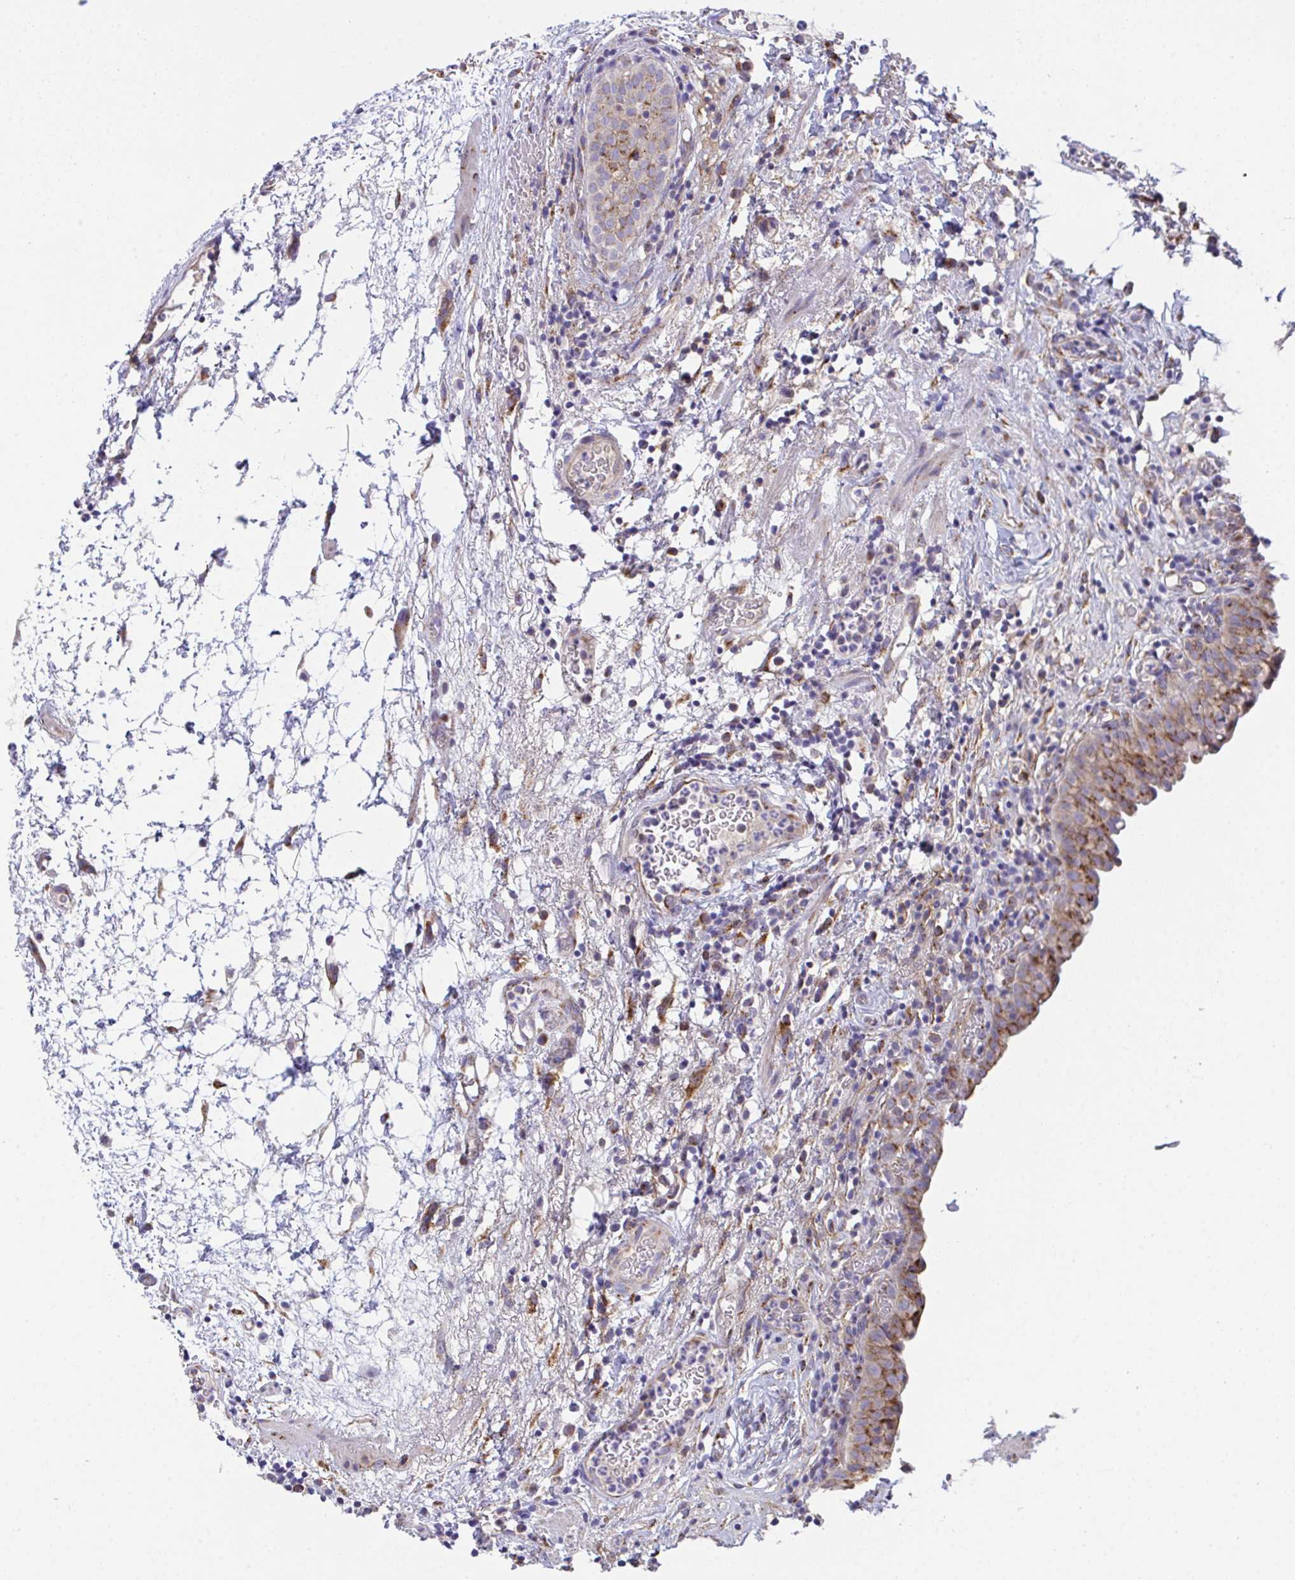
{"staining": {"intensity": "moderate", "quantity": ">75%", "location": "cytoplasmic/membranous"}, "tissue": "urinary bladder", "cell_type": "Urothelial cells", "image_type": "normal", "snomed": [{"axis": "morphology", "description": "Normal tissue, NOS"}, {"axis": "morphology", "description": "Inflammation, NOS"}, {"axis": "topography", "description": "Urinary bladder"}], "caption": "Brown immunohistochemical staining in unremarkable human urinary bladder exhibits moderate cytoplasmic/membranous positivity in approximately >75% of urothelial cells. Using DAB (3,3'-diaminobenzidine) (brown) and hematoxylin (blue) stains, captured at high magnification using brightfield microscopy.", "gene": "MIA3", "patient": {"sex": "male", "age": 57}}